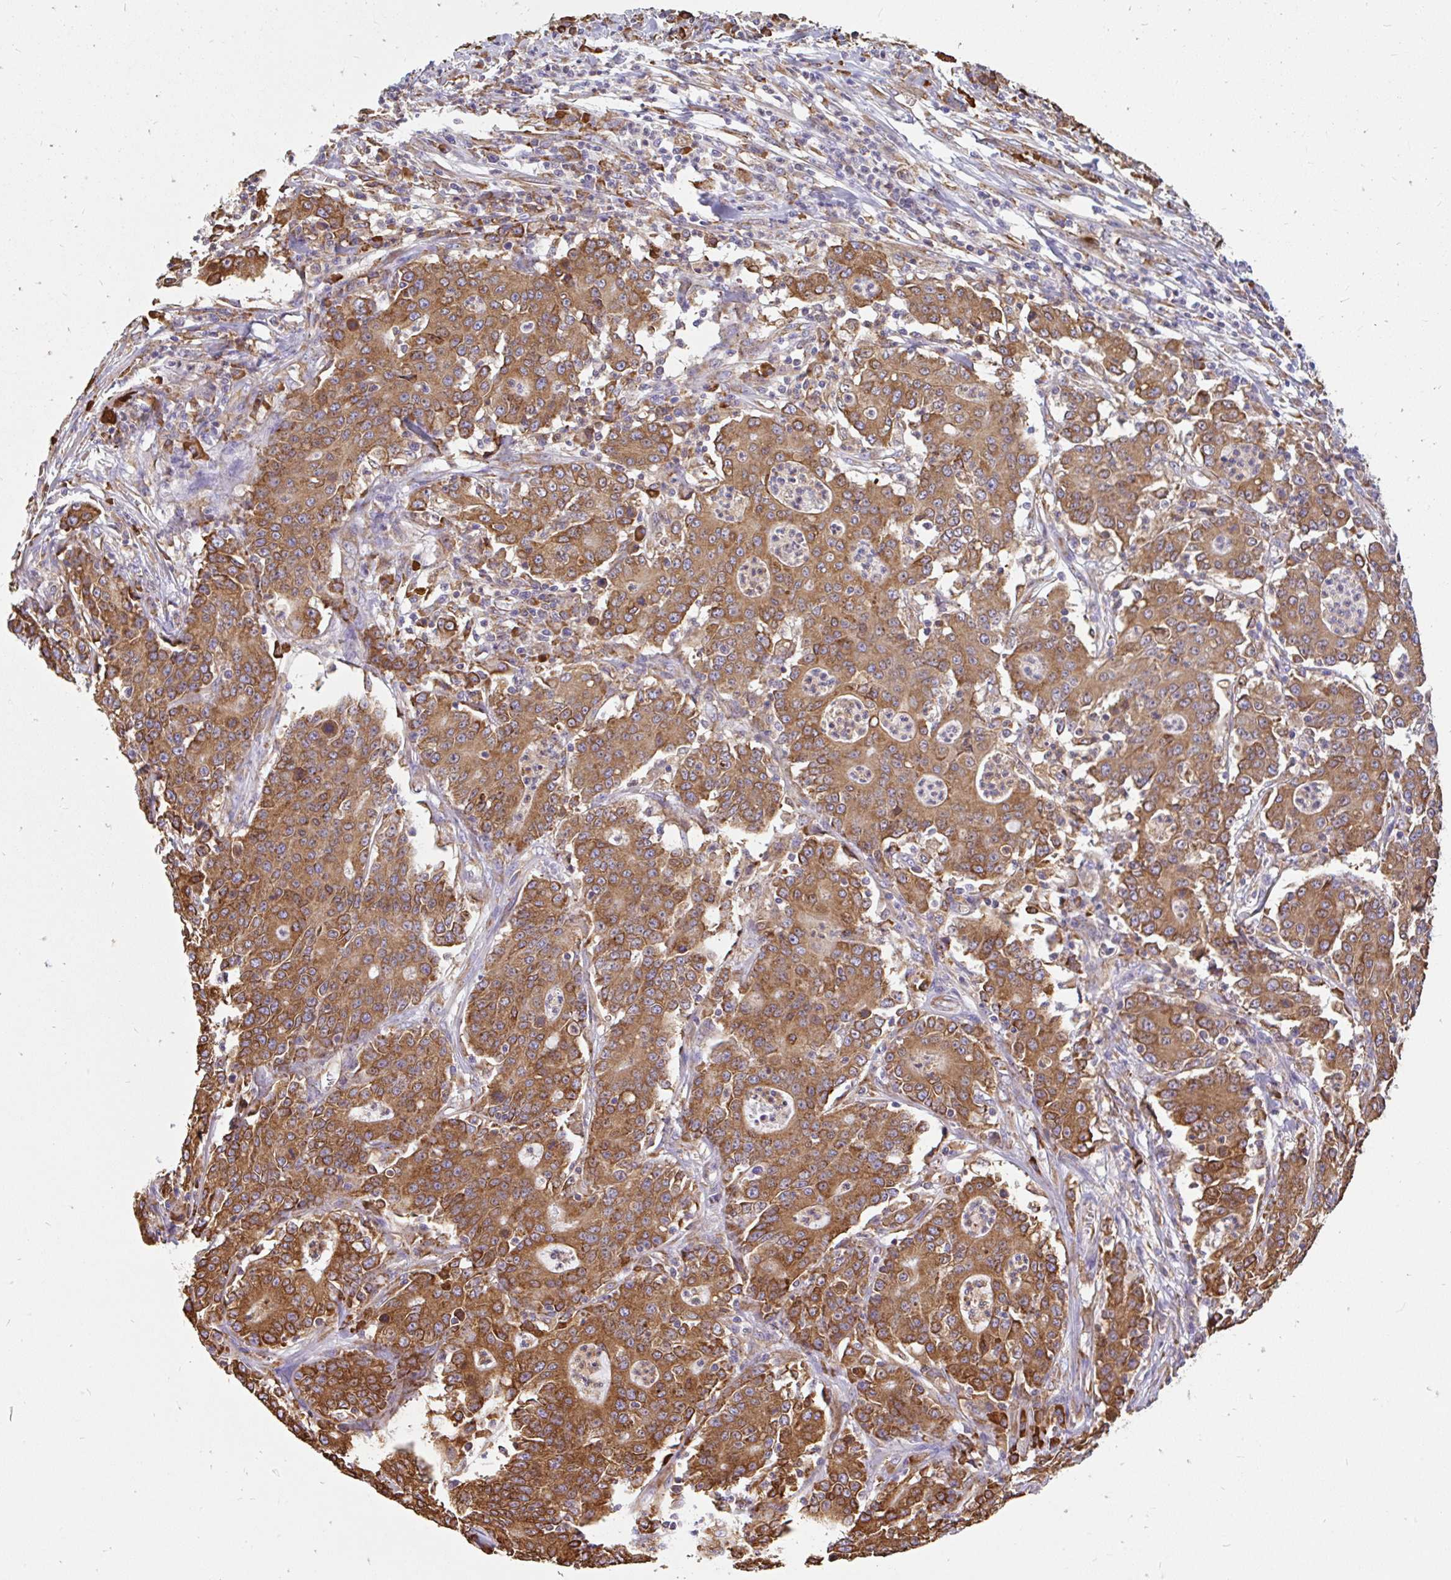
{"staining": {"intensity": "strong", "quantity": ">75%", "location": "cytoplasmic/membranous"}, "tissue": "colorectal cancer", "cell_type": "Tumor cells", "image_type": "cancer", "snomed": [{"axis": "morphology", "description": "Adenocarcinoma, NOS"}, {"axis": "topography", "description": "Colon"}], "caption": "A high amount of strong cytoplasmic/membranous positivity is present in approximately >75% of tumor cells in colorectal adenocarcinoma tissue. Nuclei are stained in blue.", "gene": "EML5", "patient": {"sex": "male", "age": 83}}